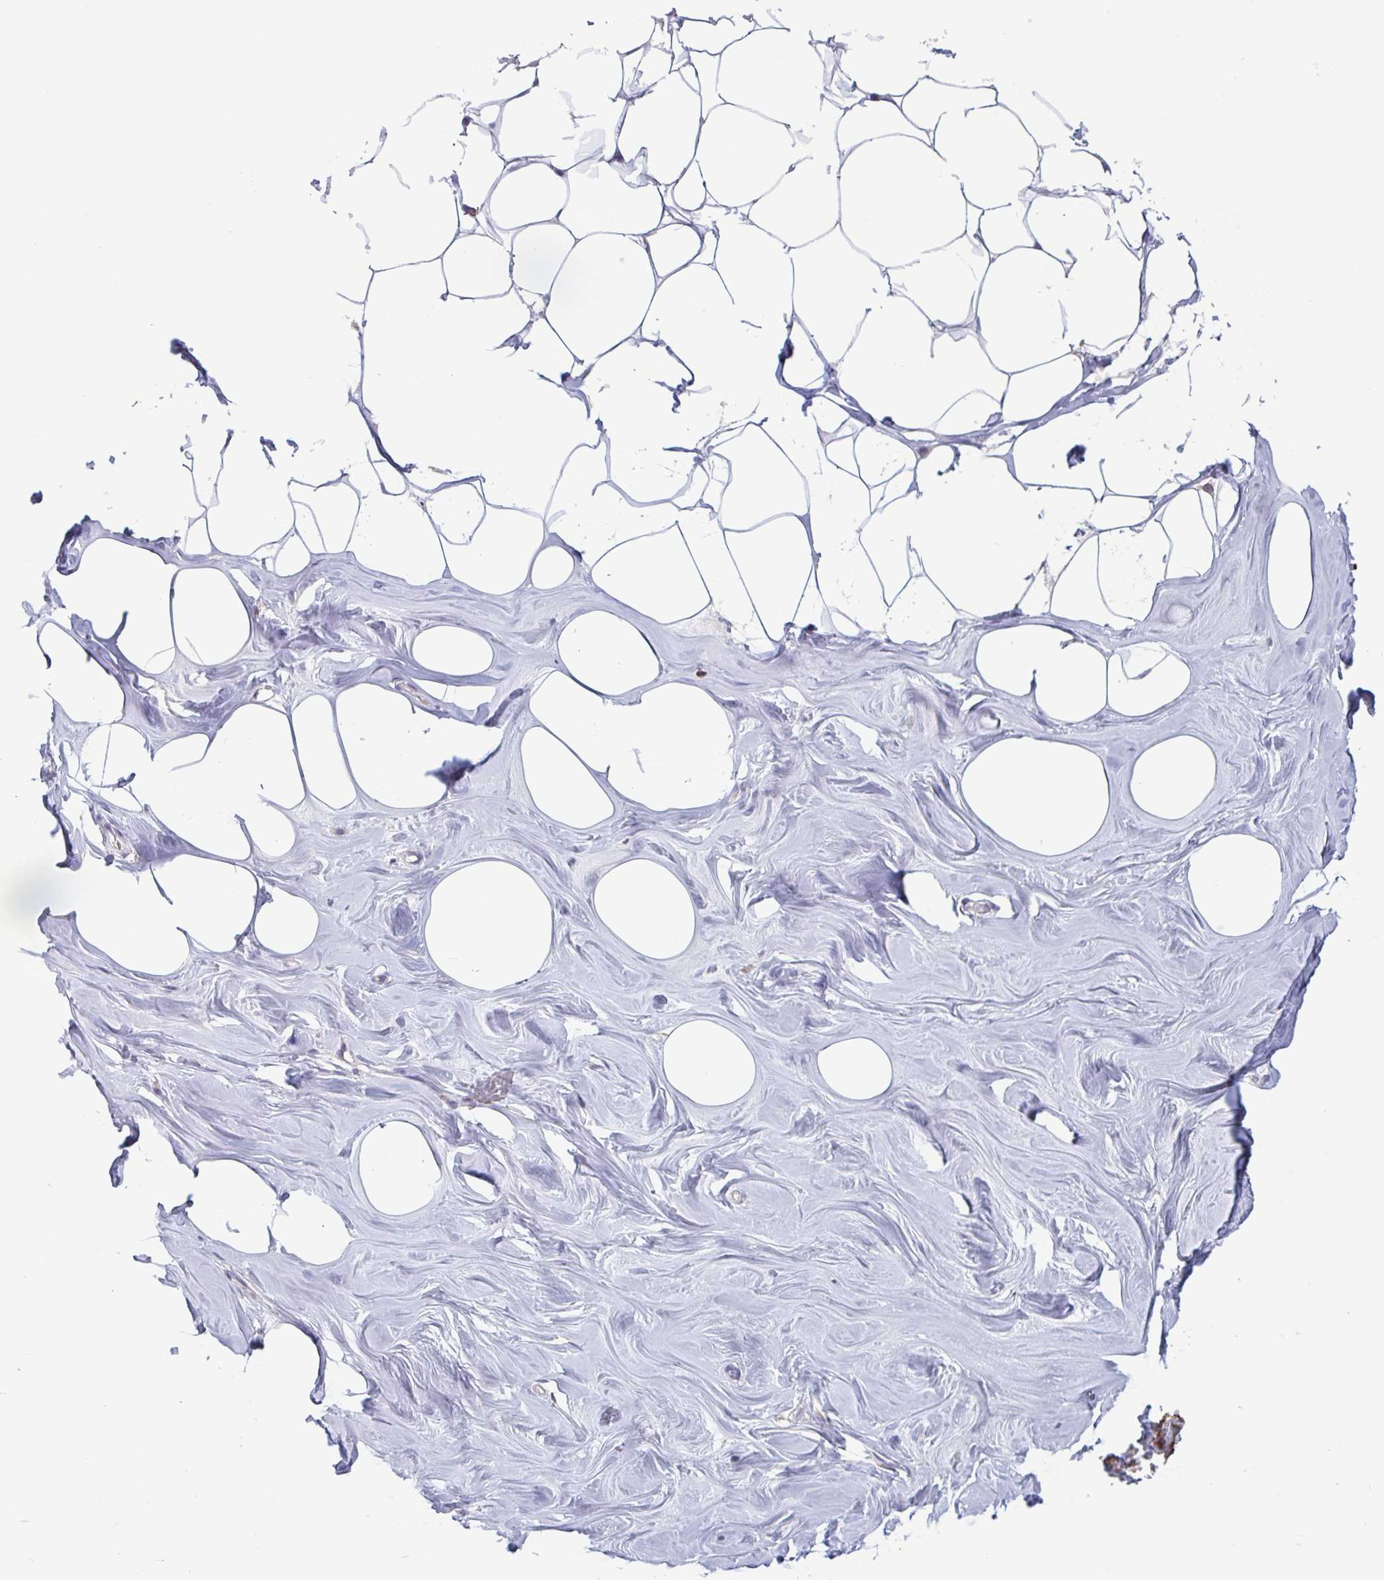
{"staining": {"intensity": "negative", "quantity": "none", "location": "none"}, "tissue": "breast", "cell_type": "Adipocytes", "image_type": "normal", "snomed": [{"axis": "morphology", "description": "Normal tissue, NOS"}, {"axis": "topography", "description": "Breast"}], "caption": "Unremarkable breast was stained to show a protein in brown. There is no significant positivity in adipocytes. (DAB (3,3'-diaminobenzidine) IHC with hematoxylin counter stain).", "gene": "CD1E", "patient": {"sex": "female", "age": 27}}